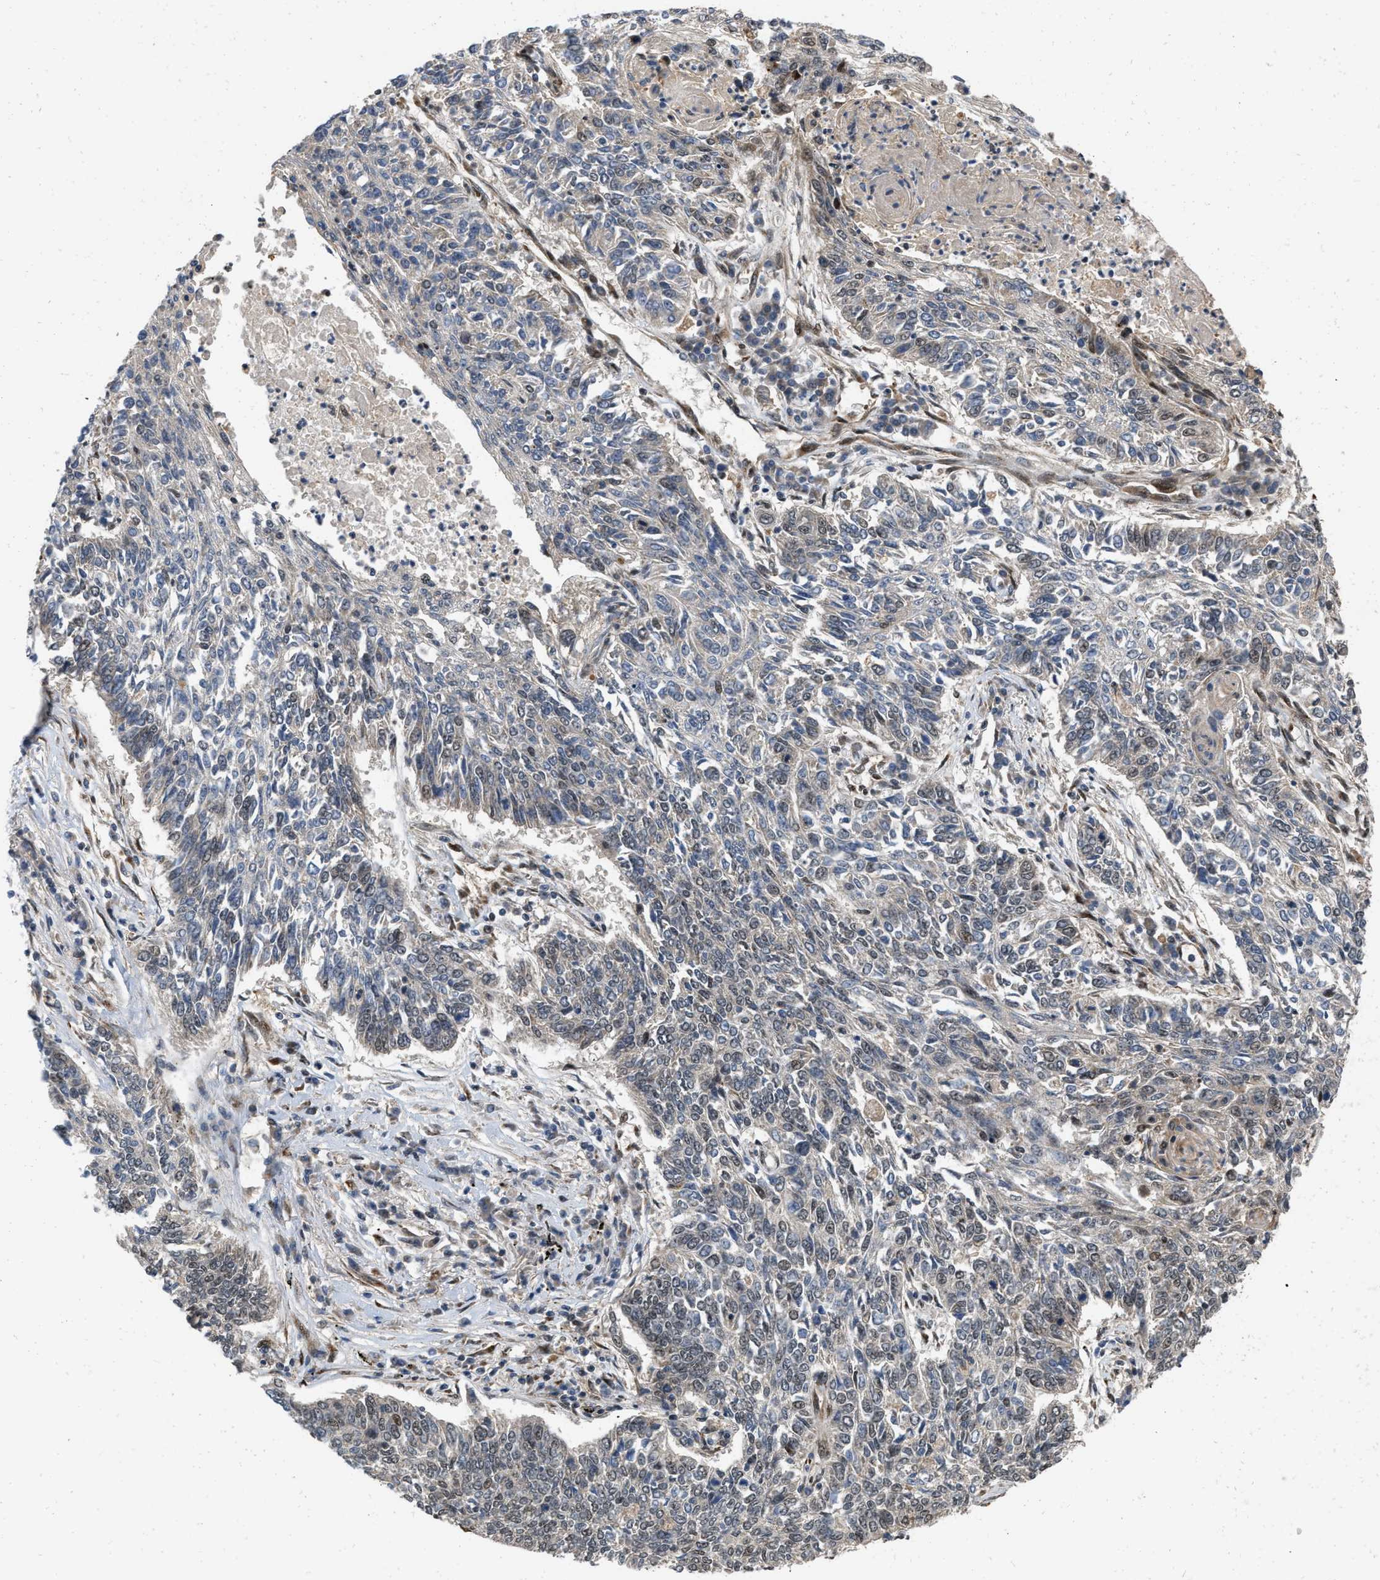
{"staining": {"intensity": "moderate", "quantity": "<25%", "location": "nuclear"}, "tissue": "lung cancer", "cell_type": "Tumor cells", "image_type": "cancer", "snomed": [{"axis": "morphology", "description": "Normal tissue, NOS"}, {"axis": "morphology", "description": "Squamous cell carcinoma, NOS"}, {"axis": "topography", "description": "Cartilage tissue"}, {"axis": "topography", "description": "Bronchus"}, {"axis": "topography", "description": "Lung"}], "caption": "Lung squamous cell carcinoma tissue shows moderate nuclear expression in about <25% of tumor cells", "gene": "ANKRD11", "patient": {"sex": "female", "age": 49}}